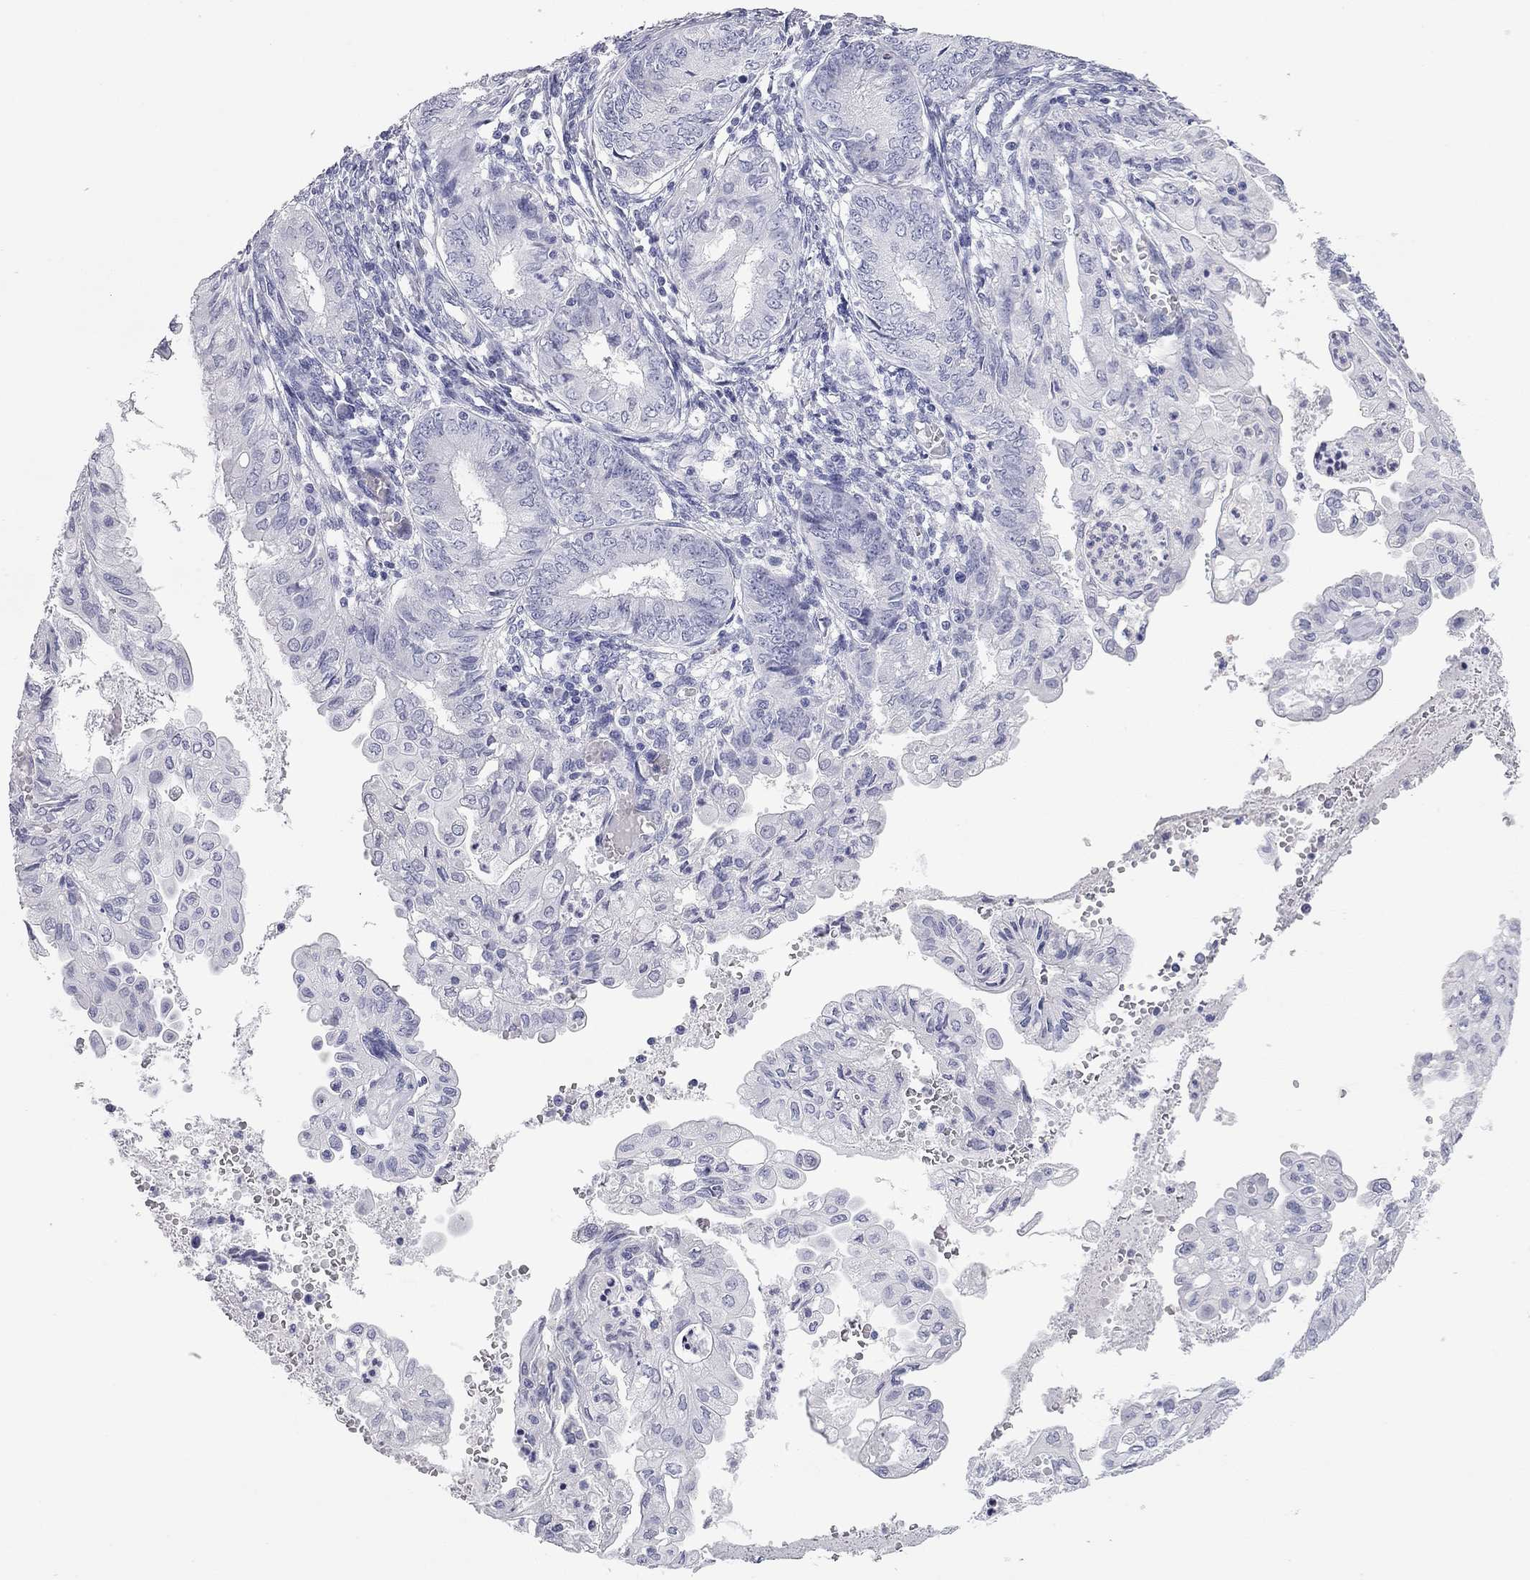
{"staining": {"intensity": "negative", "quantity": "none", "location": "none"}, "tissue": "endometrial cancer", "cell_type": "Tumor cells", "image_type": "cancer", "snomed": [{"axis": "morphology", "description": "Adenocarcinoma, NOS"}, {"axis": "topography", "description": "Endometrium"}], "caption": "High magnification brightfield microscopy of endometrial adenocarcinoma stained with DAB (brown) and counterstained with hematoxylin (blue): tumor cells show no significant staining.", "gene": "AK8", "patient": {"sex": "female", "age": 68}}